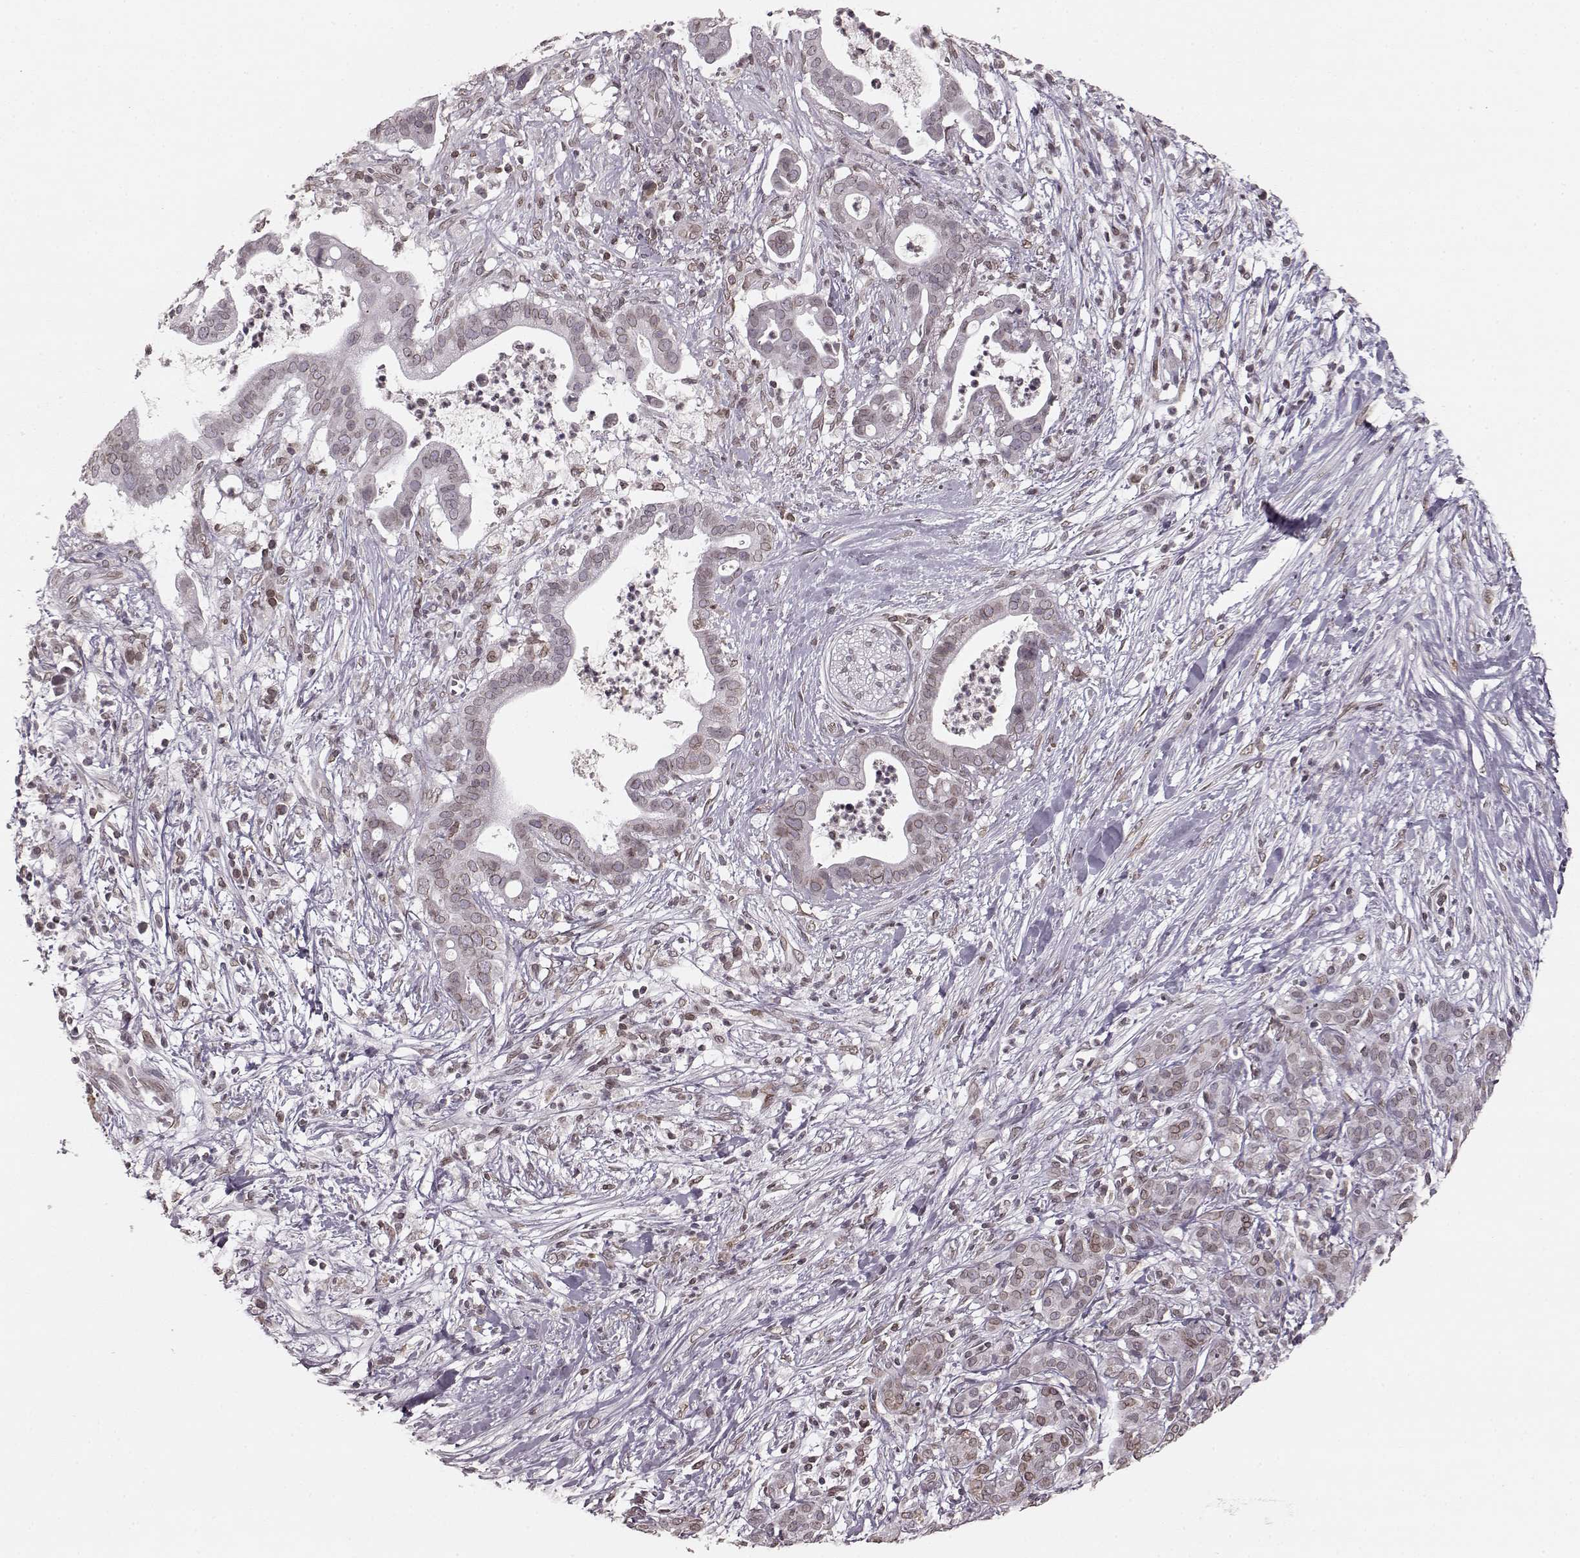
{"staining": {"intensity": "weak", "quantity": "25%-75%", "location": "cytoplasmic/membranous,nuclear"}, "tissue": "pancreatic cancer", "cell_type": "Tumor cells", "image_type": "cancer", "snomed": [{"axis": "morphology", "description": "Adenocarcinoma, NOS"}, {"axis": "topography", "description": "Pancreas"}], "caption": "Human pancreatic adenocarcinoma stained with a protein marker shows weak staining in tumor cells.", "gene": "DCAF12", "patient": {"sex": "male", "age": 61}}